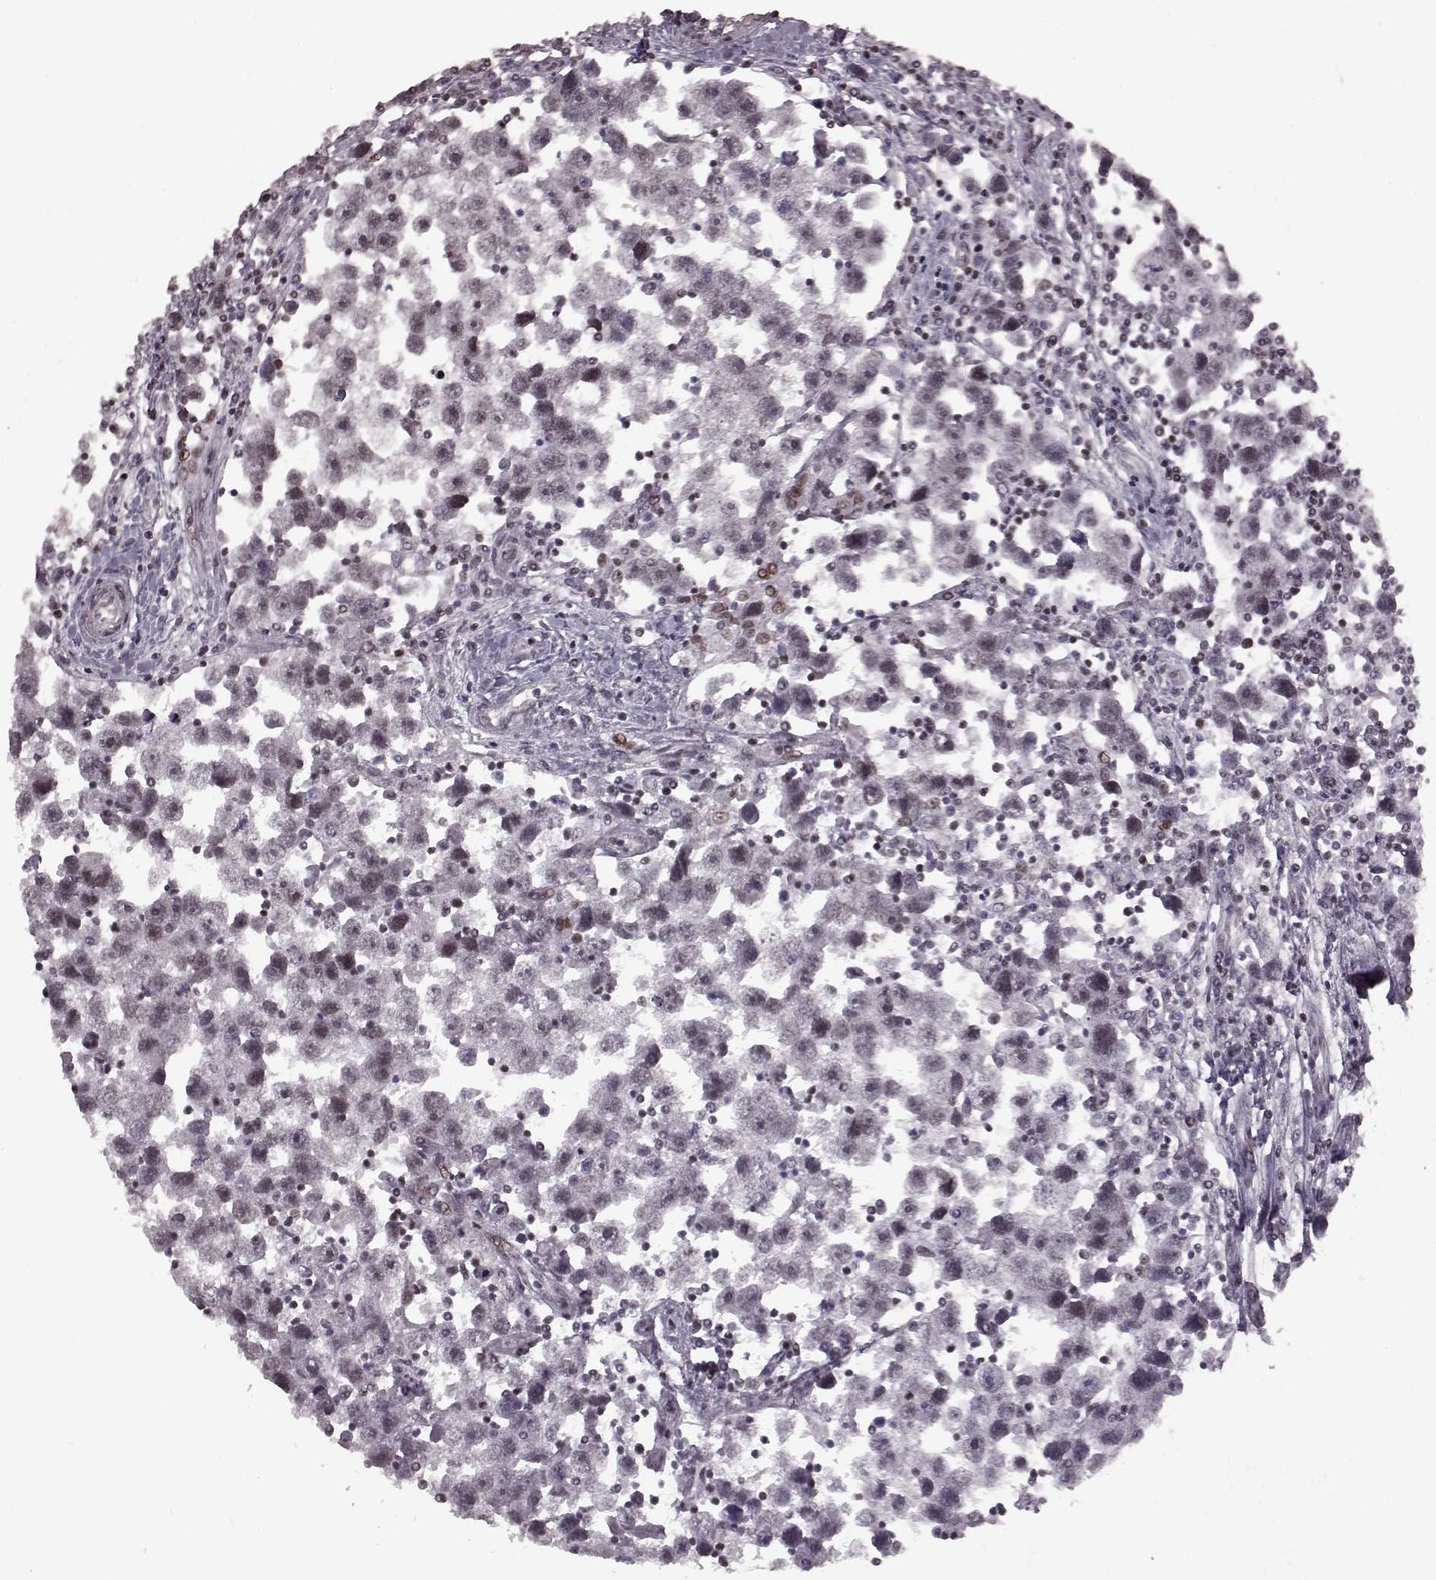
{"staining": {"intensity": "negative", "quantity": "none", "location": "none"}, "tissue": "testis cancer", "cell_type": "Tumor cells", "image_type": "cancer", "snomed": [{"axis": "morphology", "description": "Seminoma, NOS"}, {"axis": "topography", "description": "Testis"}], "caption": "IHC micrograph of neoplastic tissue: human testis cancer (seminoma) stained with DAB (3,3'-diaminobenzidine) shows no significant protein expression in tumor cells.", "gene": "NR2C1", "patient": {"sex": "male", "age": 30}}